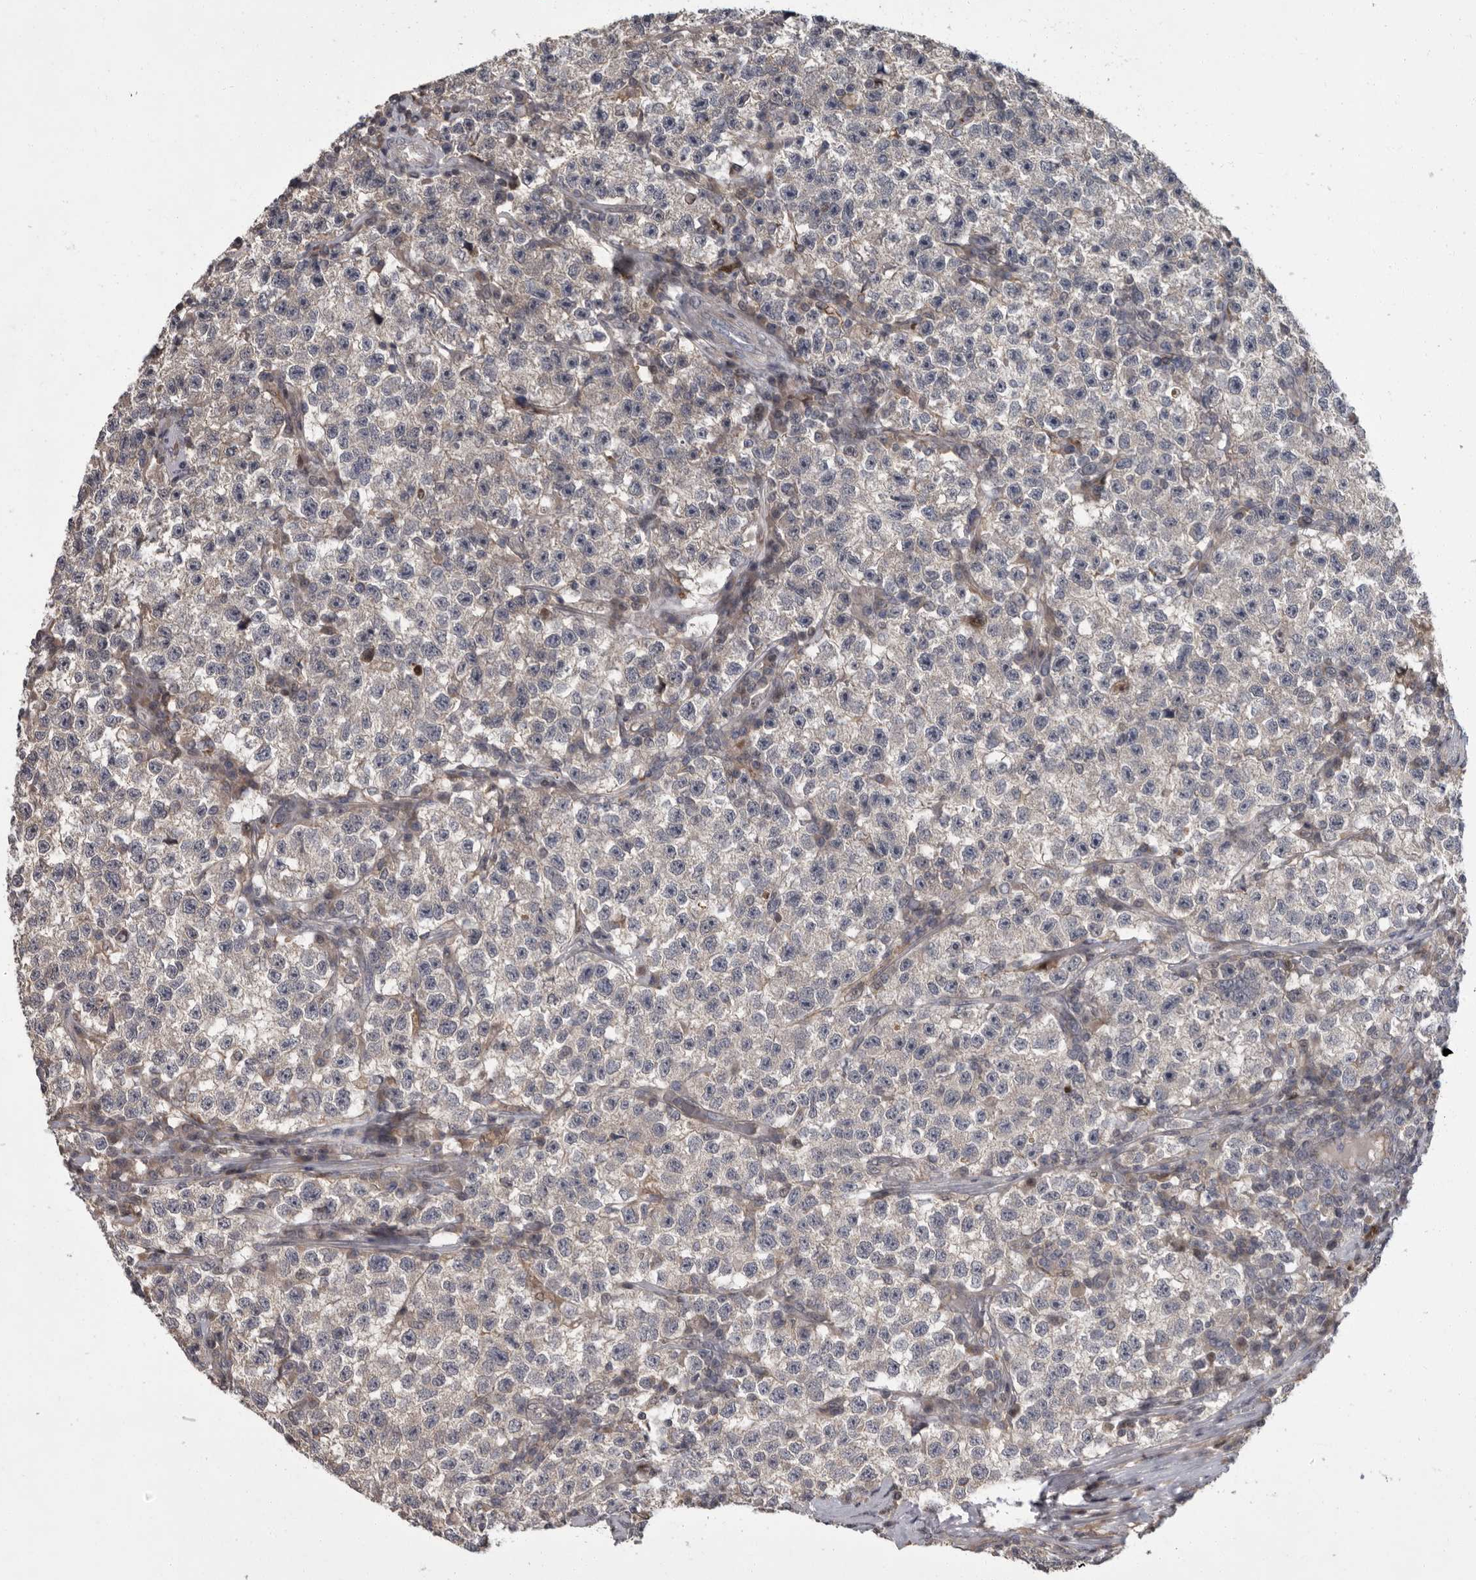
{"staining": {"intensity": "negative", "quantity": "none", "location": "none"}, "tissue": "testis cancer", "cell_type": "Tumor cells", "image_type": "cancer", "snomed": [{"axis": "morphology", "description": "Seminoma, NOS"}, {"axis": "topography", "description": "Testis"}], "caption": "The photomicrograph reveals no staining of tumor cells in testis cancer (seminoma). (IHC, brightfield microscopy, high magnification).", "gene": "PDE7A", "patient": {"sex": "male", "age": 22}}